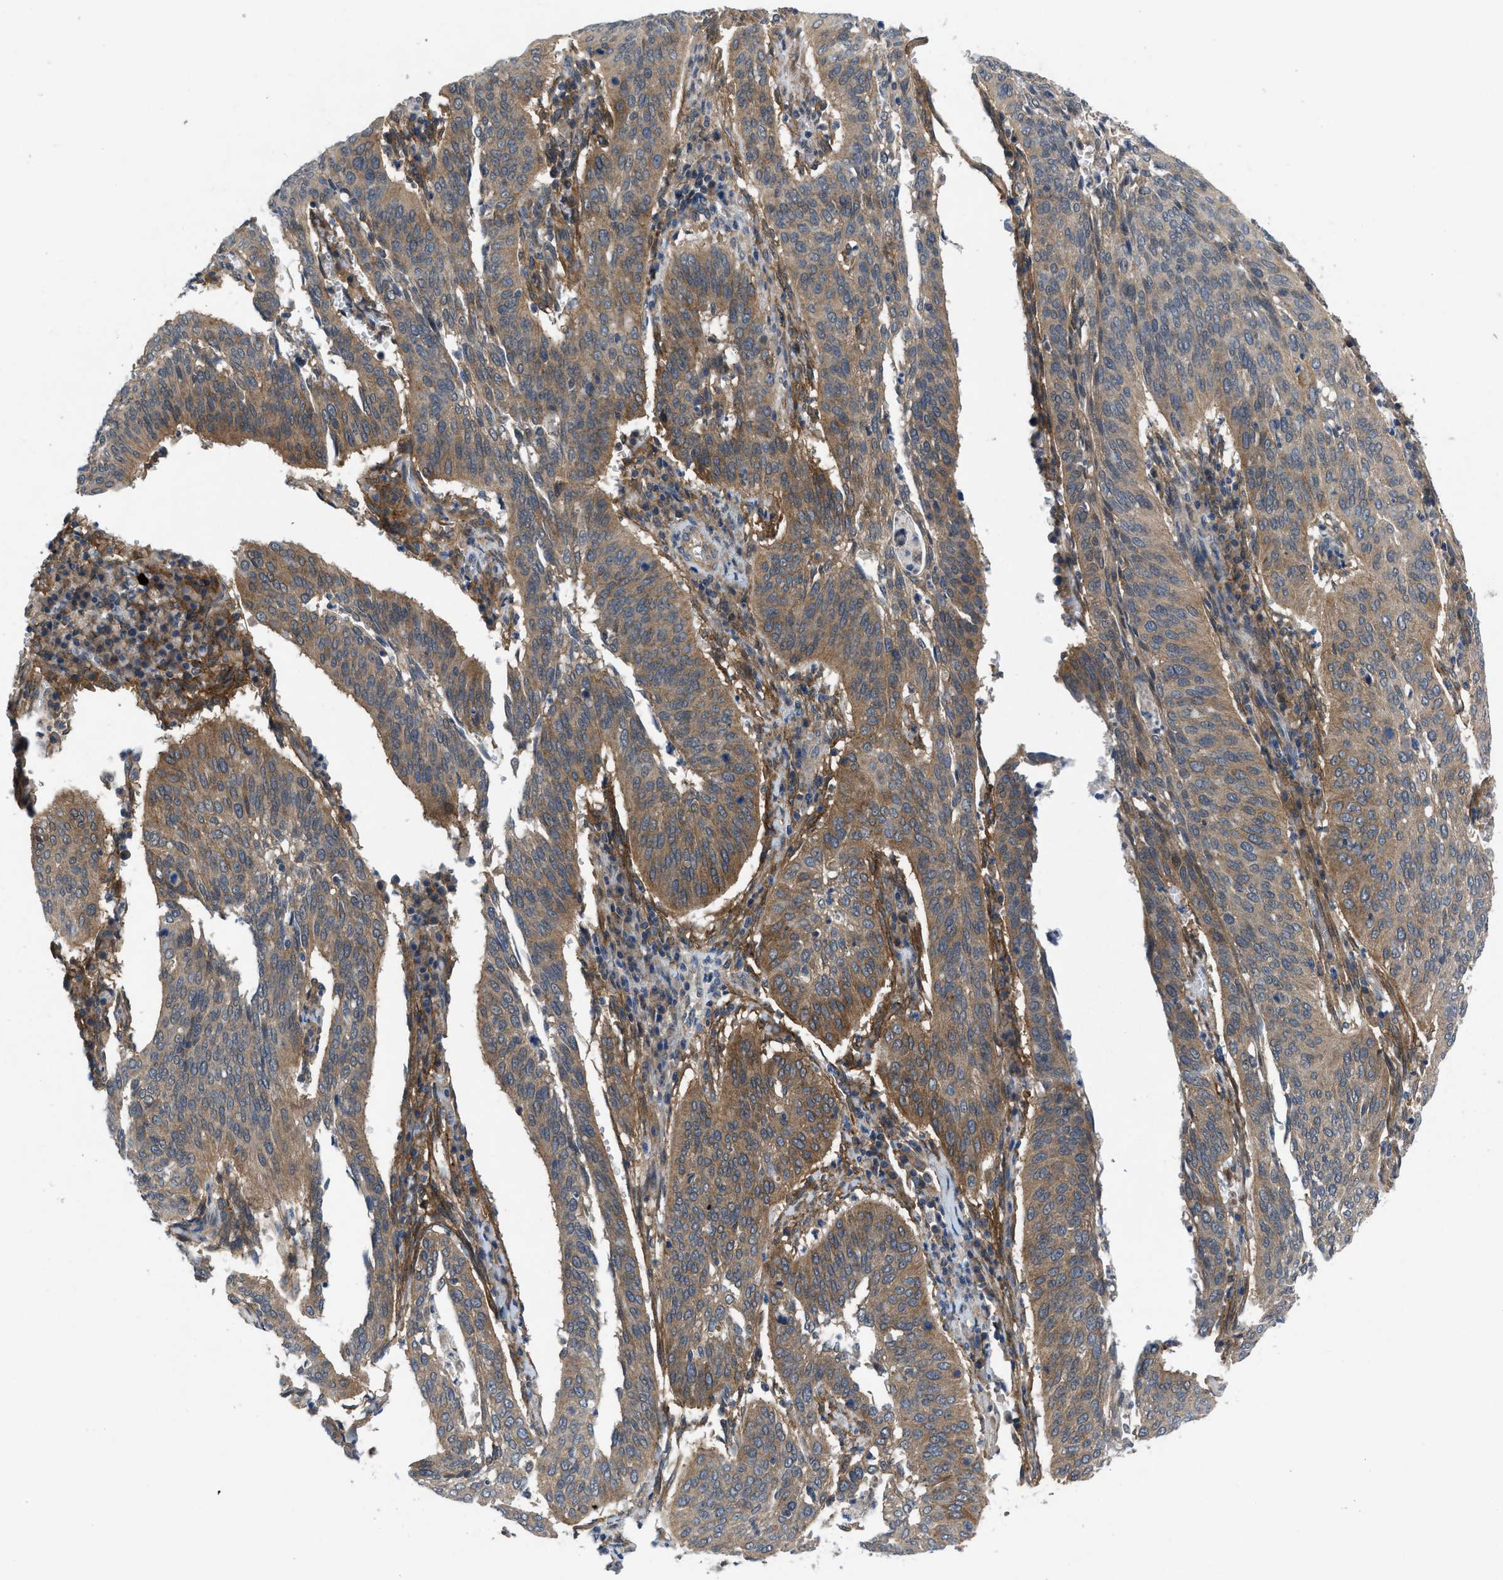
{"staining": {"intensity": "moderate", "quantity": ">75%", "location": "cytoplasmic/membranous"}, "tissue": "cervical cancer", "cell_type": "Tumor cells", "image_type": "cancer", "snomed": [{"axis": "morphology", "description": "Normal tissue, NOS"}, {"axis": "morphology", "description": "Squamous cell carcinoma, NOS"}, {"axis": "topography", "description": "Cervix"}], "caption": "The photomicrograph displays a brown stain indicating the presence of a protein in the cytoplasmic/membranous of tumor cells in cervical cancer (squamous cell carcinoma).", "gene": "PANX1", "patient": {"sex": "female", "age": 39}}